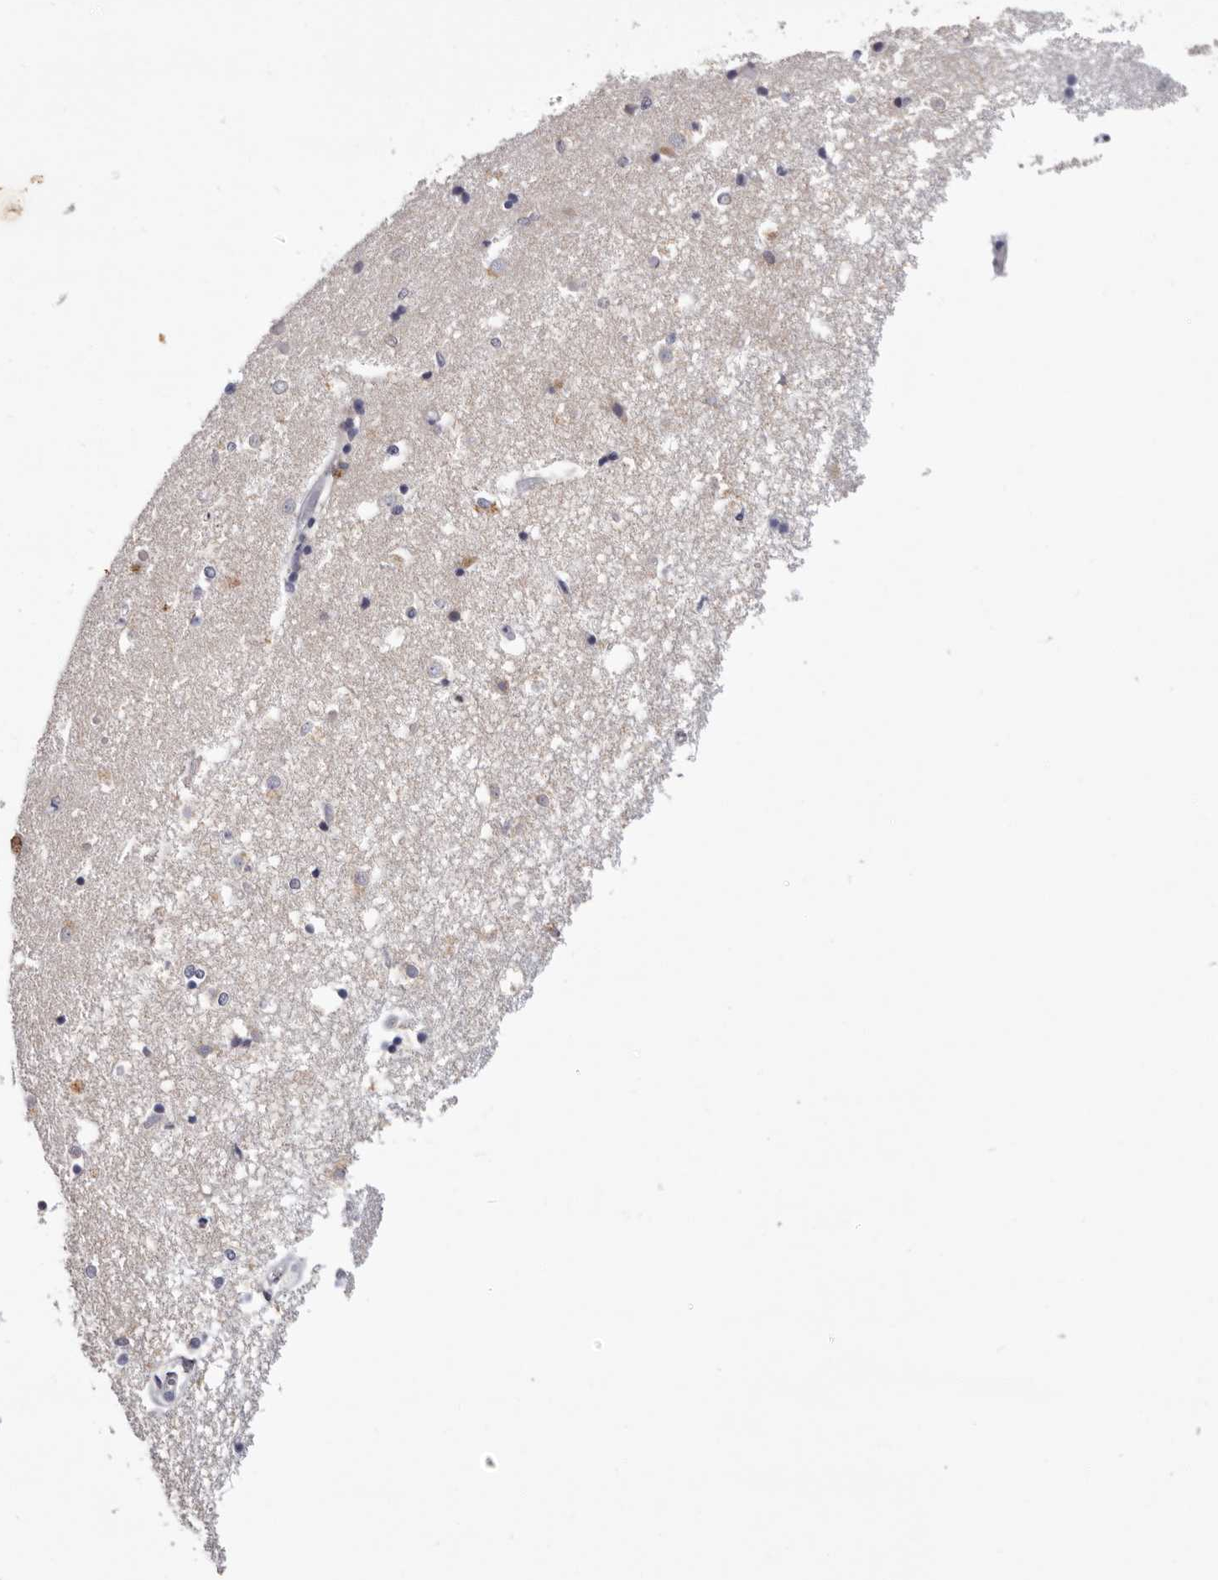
{"staining": {"intensity": "negative", "quantity": "none", "location": "none"}, "tissue": "caudate", "cell_type": "Glial cells", "image_type": "normal", "snomed": [{"axis": "morphology", "description": "Normal tissue, NOS"}, {"axis": "topography", "description": "Lateral ventricle wall"}], "caption": "A high-resolution photomicrograph shows immunohistochemistry staining of normal caudate, which exhibits no significant staining in glial cells. The staining is performed using DAB (3,3'-diaminobenzidine) brown chromogen with nuclei counter-stained in using hematoxylin.", "gene": "LMLN", "patient": {"sex": "male", "age": 45}}